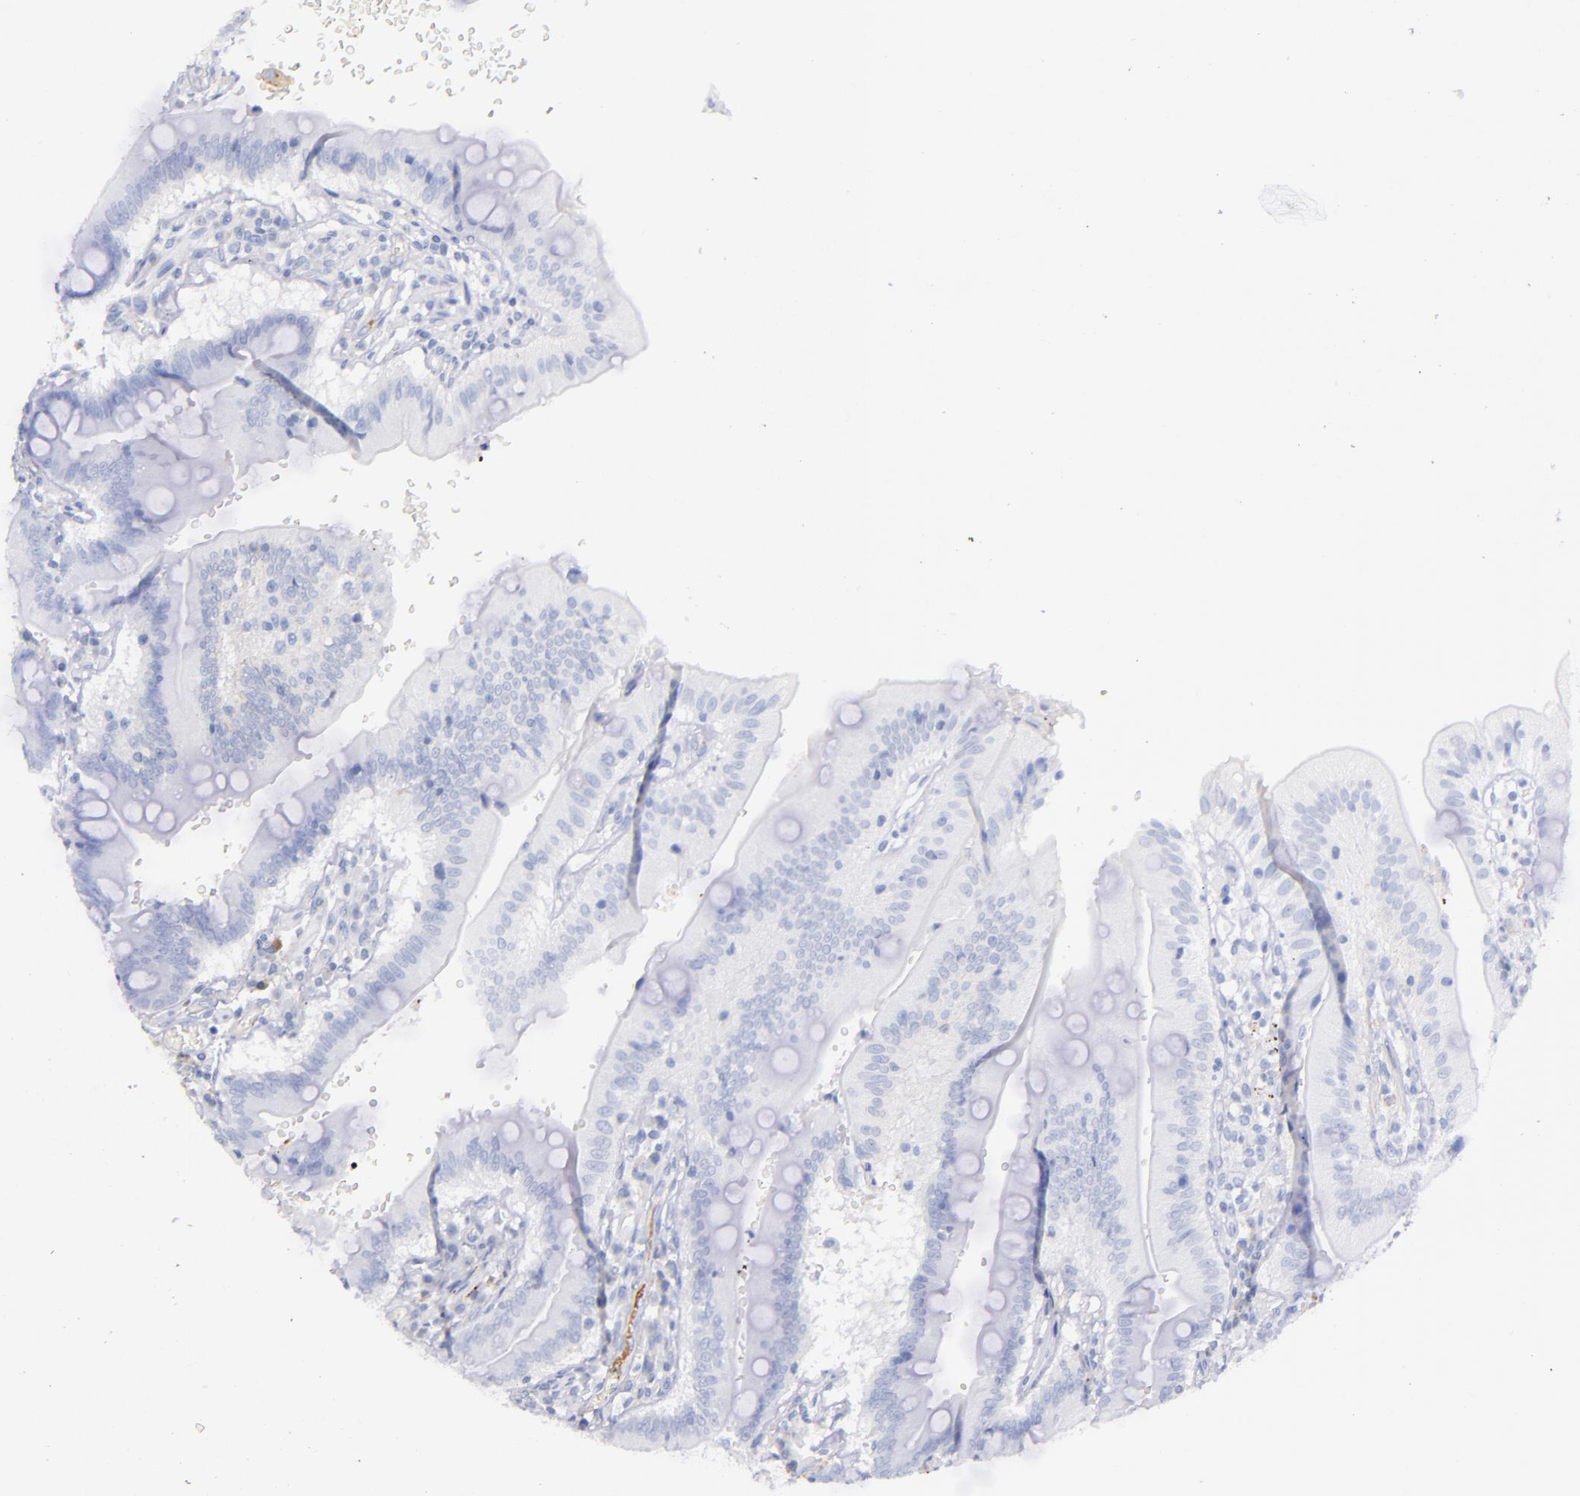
{"staining": {"intensity": "negative", "quantity": "none", "location": "none"}, "tissue": "small intestine", "cell_type": "Glandular cells", "image_type": "normal", "snomed": [{"axis": "morphology", "description": "Normal tissue, NOS"}, {"axis": "topography", "description": "Small intestine"}], "caption": "This is an immunohistochemistry histopathology image of benign small intestine. There is no staining in glandular cells.", "gene": "KNG1", "patient": {"sex": "male", "age": 71}}